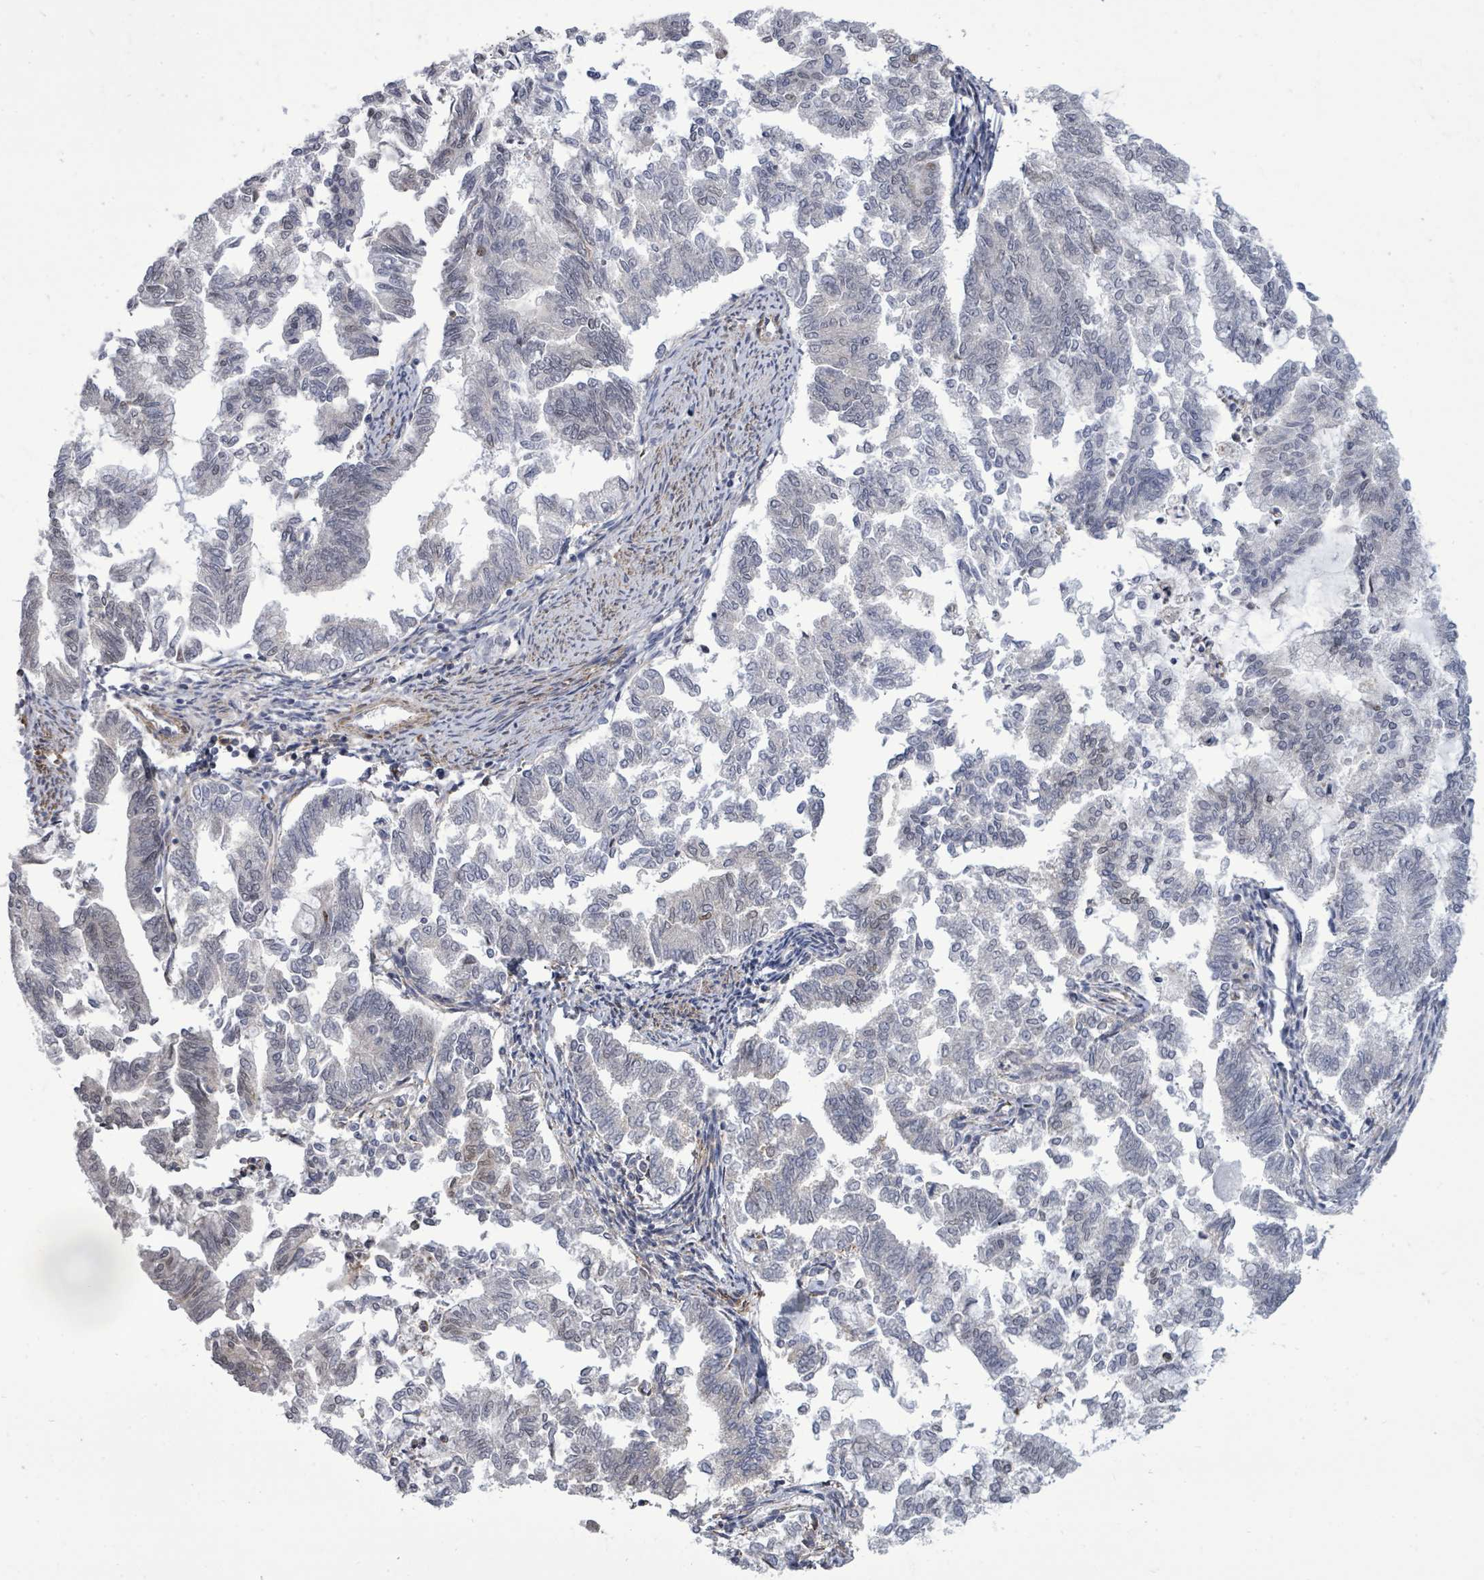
{"staining": {"intensity": "negative", "quantity": "none", "location": "none"}, "tissue": "endometrial cancer", "cell_type": "Tumor cells", "image_type": "cancer", "snomed": [{"axis": "morphology", "description": "Adenocarcinoma, NOS"}, {"axis": "topography", "description": "Endometrium"}], "caption": "Micrograph shows no significant protein expression in tumor cells of adenocarcinoma (endometrial).", "gene": "PAPSS1", "patient": {"sex": "female", "age": 79}}